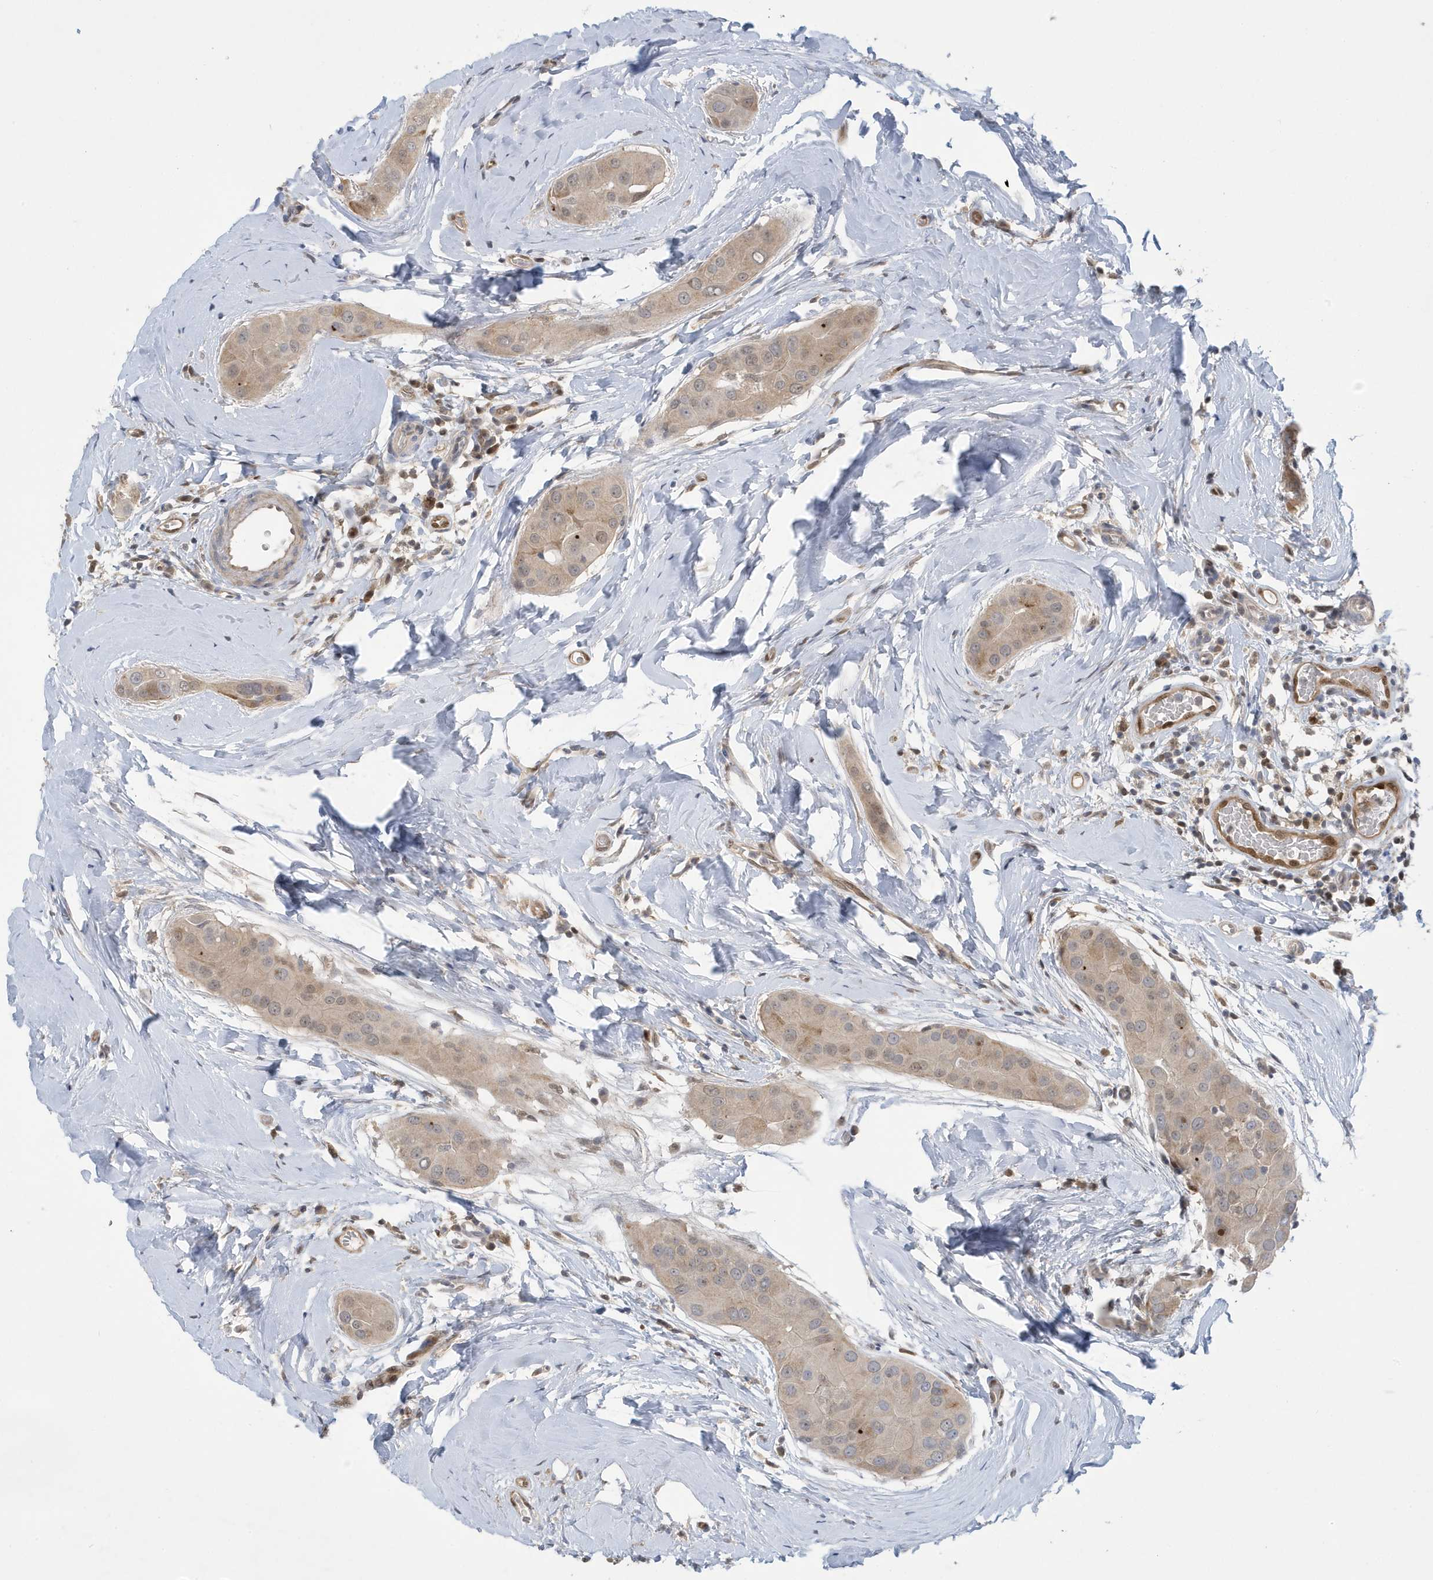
{"staining": {"intensity": "moderate", "quantity": ">75%", "location": "cytoplasmic/membranous"}, "tissue": "thyroid cancer", "cell_type": "Tumor cells", "image_type": "cancer", "snomed": [{"axis": "morphology", "description": "Papillary adenocarcinoma, NOS"}, {"axis": "topography", "description": "Thyroid gland"}], "caption": "Immunohistochemistry of human thyroid papillary adenocarcinoma demonstrates medium levels of moderate cytoplasmic/membranous positivity in about >75% of tumor cells. (DAB IHC with brightfield microscopy, high magnification).", "gene": "NCOA7", "patient": {"sex": "male", "age": 33}}